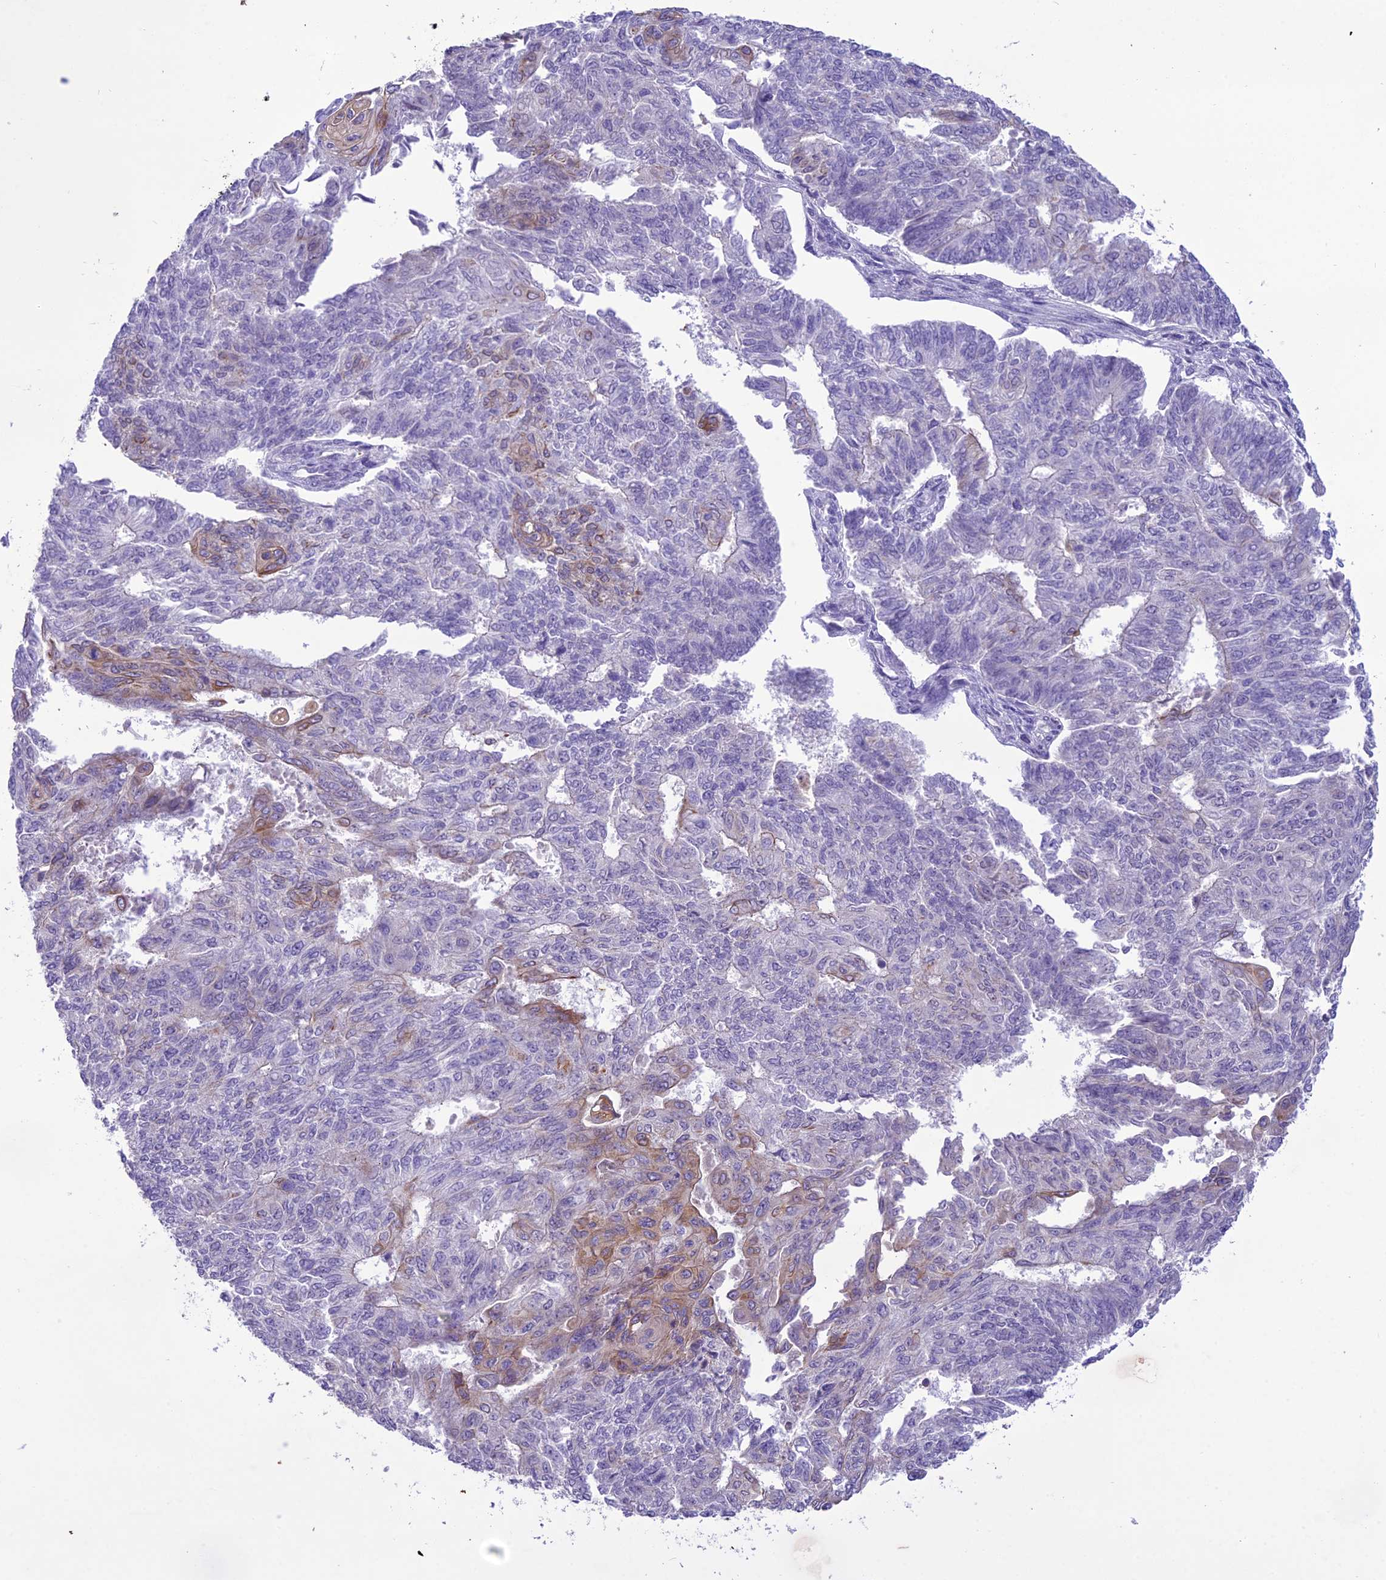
{"staining": {"intensity": "weak", "quantity": "<25%", "location": "cytoplasmic/membranous"}, "tissue": "endometrial cancer", "cell_type": "Tumor cells", "image_type": "cancer", "snomed": [{"axis": "morphology", "description": "Adenocarcinoma, NOS"}, {"axis": "topography", "description": "Endometrium"}], "caption": "An immunohistochemistry (IHC) histopathology image of endometrial cancer (adenocarcinoma) is shown. There is no staining in tumor cells of endometrial cancer (adenocarcinoma).", "gene": "SCRT1", "patient": {"sex": "female", "age": 32}}